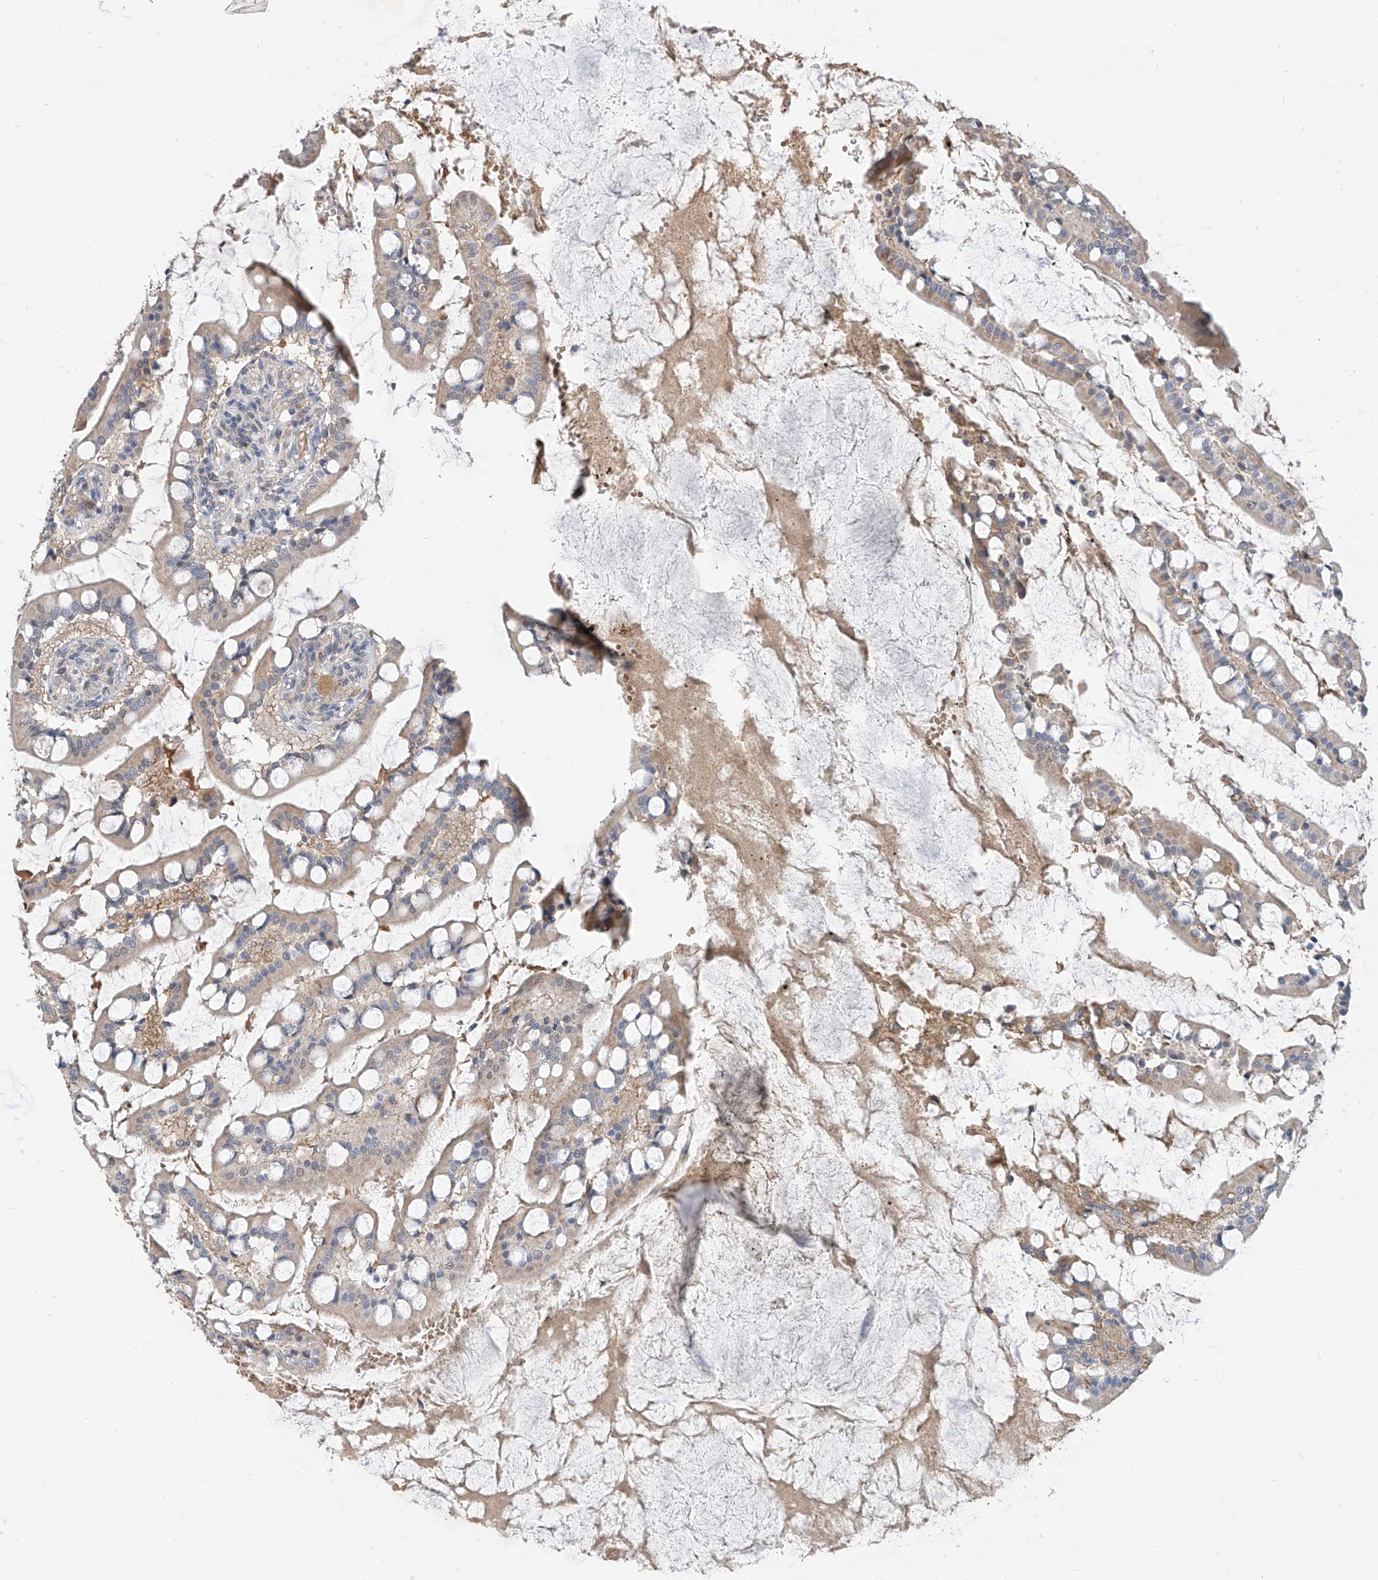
{"staining": {"intensity": "weak", "quantity": "<25%", "location": "cytoplasmic/membranous"}, "tissue": "small intestine", "cell_type": "Glandular cells", "image_type": "normal", "snomed": [{"axis": "morphology", "description": "Normal tissue, NOS"}, {"axis": "topography", "description": "Small intestine"}], "caption": "Small intestine stained for a protein using immunohistochemistry (IHC) exhibits no positivity glandular cells.", "gene": "CARMIL3", "patient": {"sex": "male", "age": 52}}